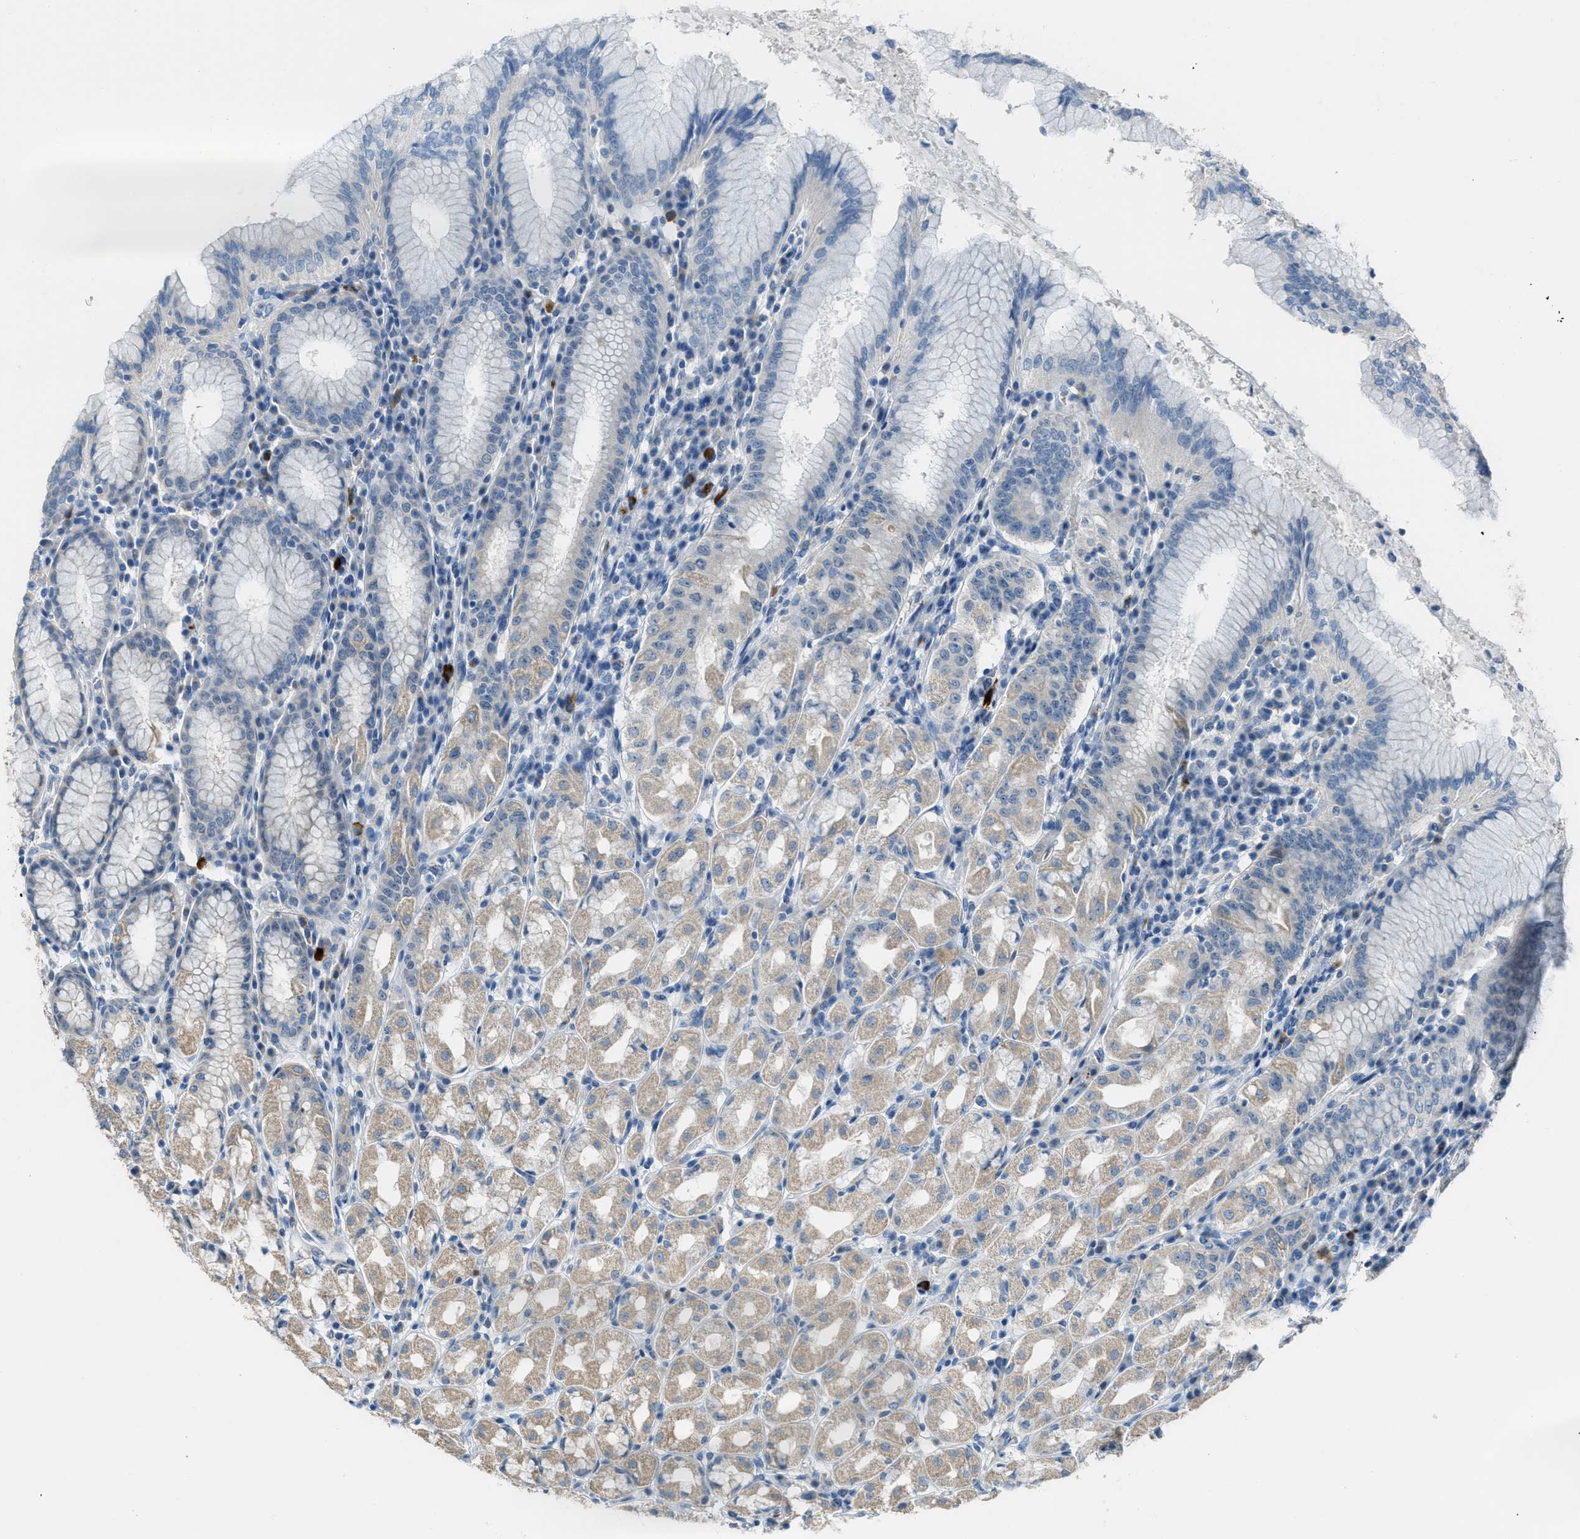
{"staining": {"intensity": "weak", "quantity": "25%-75%", "location": "cytoplasmic/membranous"}, "tissue": "stomach", "cell_type": "Glandular cells", "image_type": "normal", "snomed": [{"axis": "morphology", "description": "Normal tissue, NOS"}, {"axis": "topography", "description": "Stomach"}, {"axis": "topography", "description": "Stomach, lower"}], "caption": "Weak cytoplasmic/membranous protein positivity is present in about 25%-75% of glandular cells in stomach. (DAB (3,3'-diaminobenzidine) = brown stain, brightfield microscopy at high magnification).", "gene": "CDON", "patient": {"sex": "female", "age": 56}}